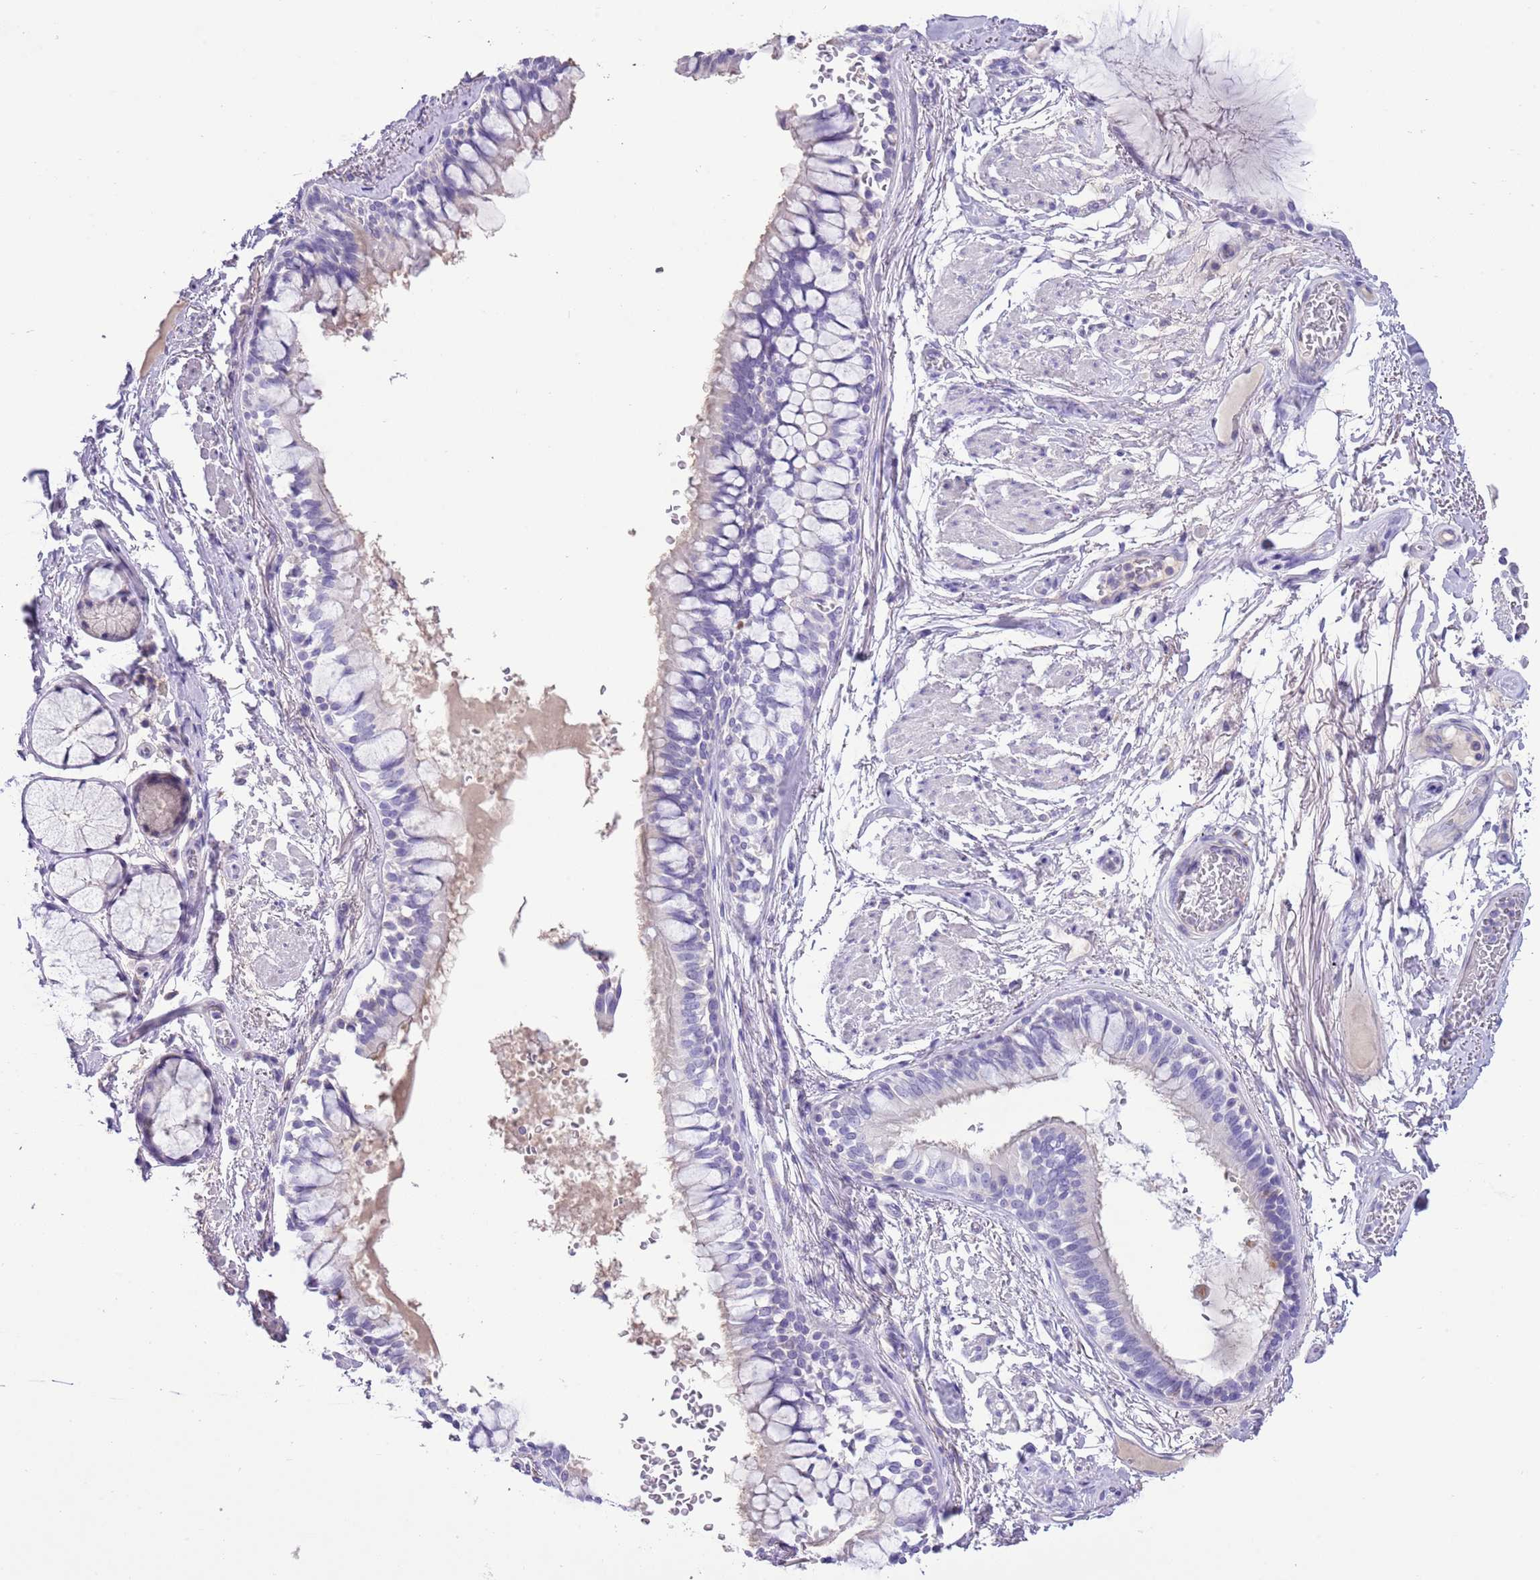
{"staining": {"intensity": "negative", "quantity": "none", "location": "none"}, "tissue": "bronchus", "cell_type": "Respiratory epithelial cells", "image_type": "normal", "snomed": [{"axis": "morphology", "description": "Normal tissue, NOS"}, {"axis": "topography", "description": "Bronchus"}], "caption": "Respiratory epithelial cells are negative for brown protein staining in unremarkable bronchus.", "gene": "CLEC2A", "patient": {"sex": "male", "age": 70}}